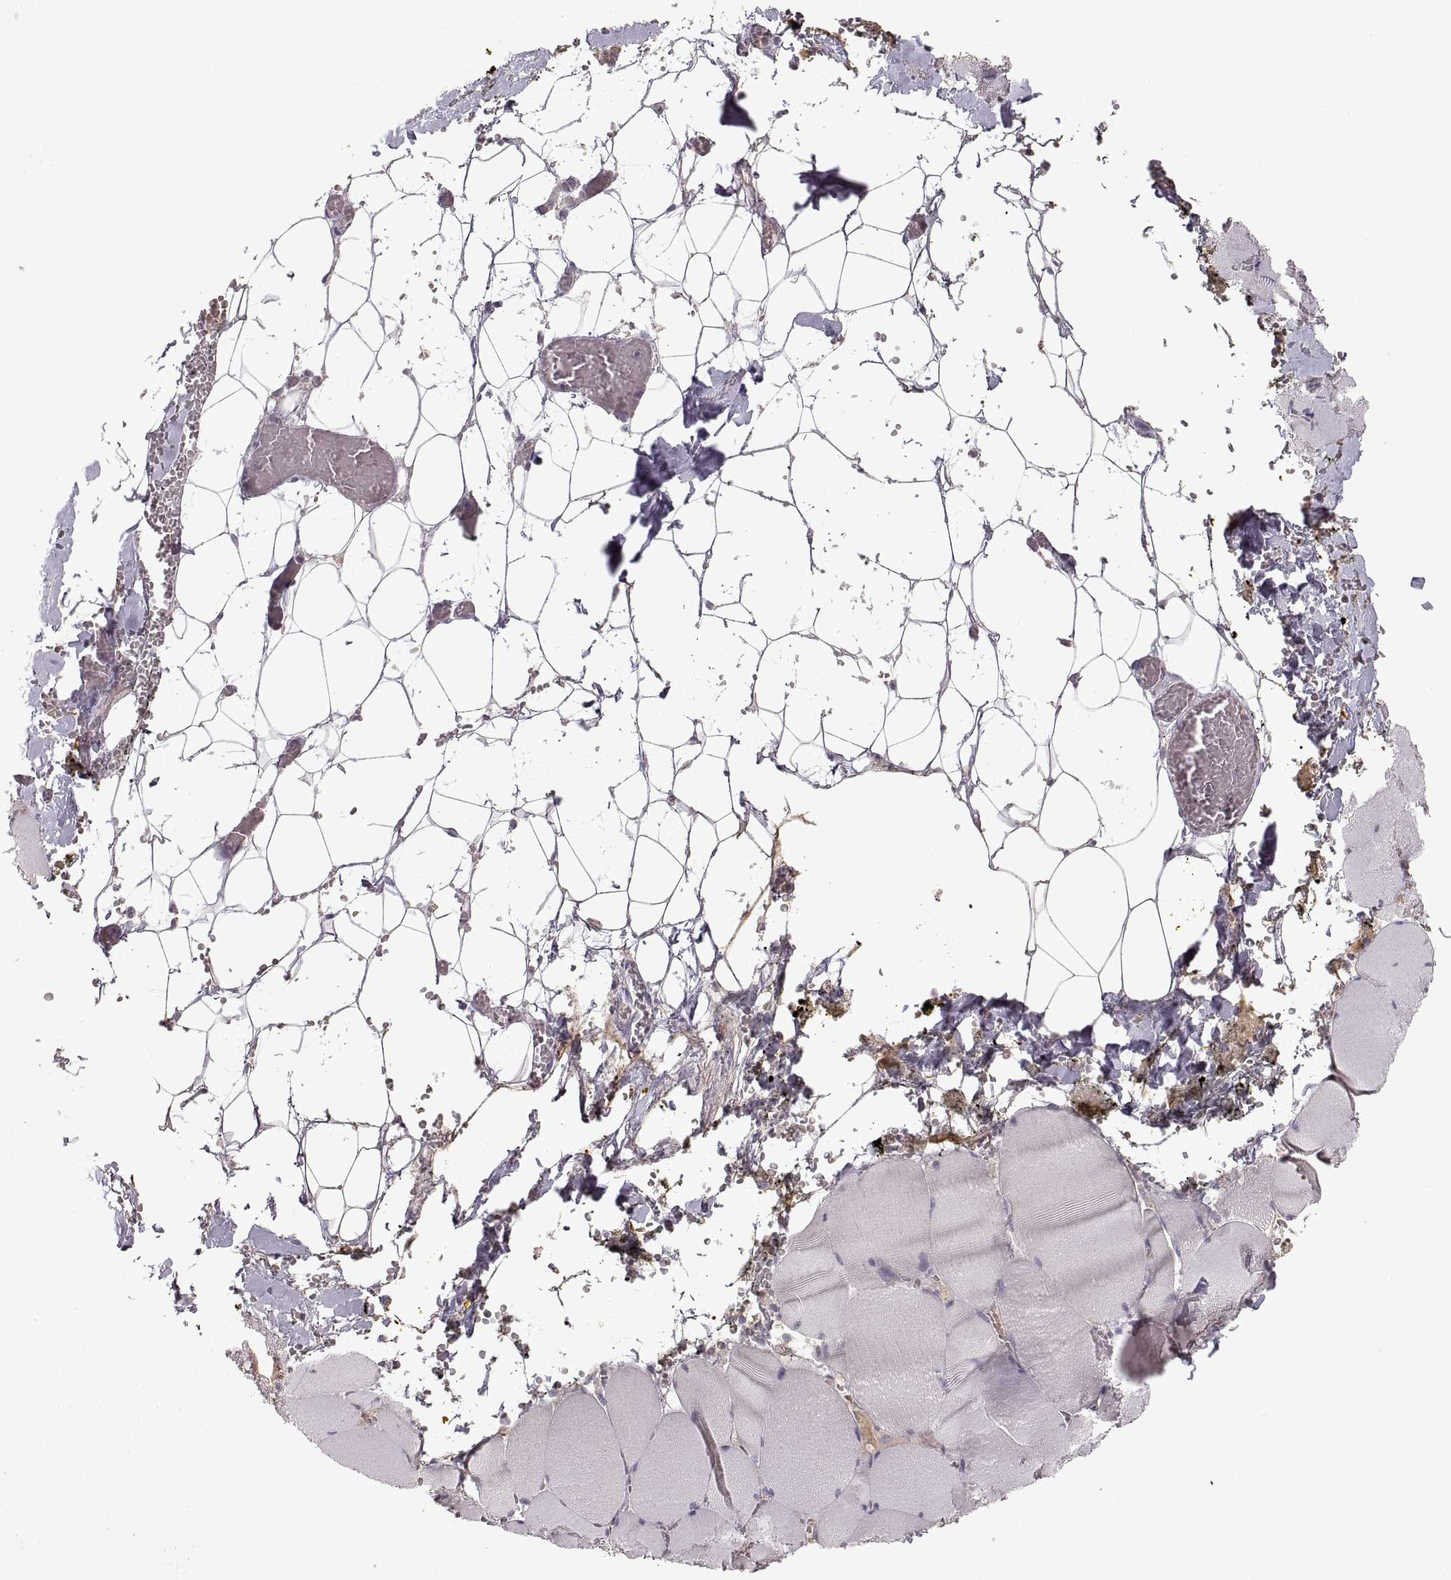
{"staining": {"intensity": "negative", "quantity": "none", "location": "none"}, "tissue": "skeletal muscle", "cell_type": "Myocytes", "image_type": "normal", "snomed": [{"axis": "morphology", "description": "Normal tissue, NOS"}, {"axis": "topography", "description": "Skeletal muscle"}], "caption": "Protein analysis of benign skeletal muscle shows no significant expression in myocytes. (DAB (3,3'-diaminobenzidine) IHC, high magnification).", "gene": "ADAM11", "patient": {"sex": "male", "age": 56}}